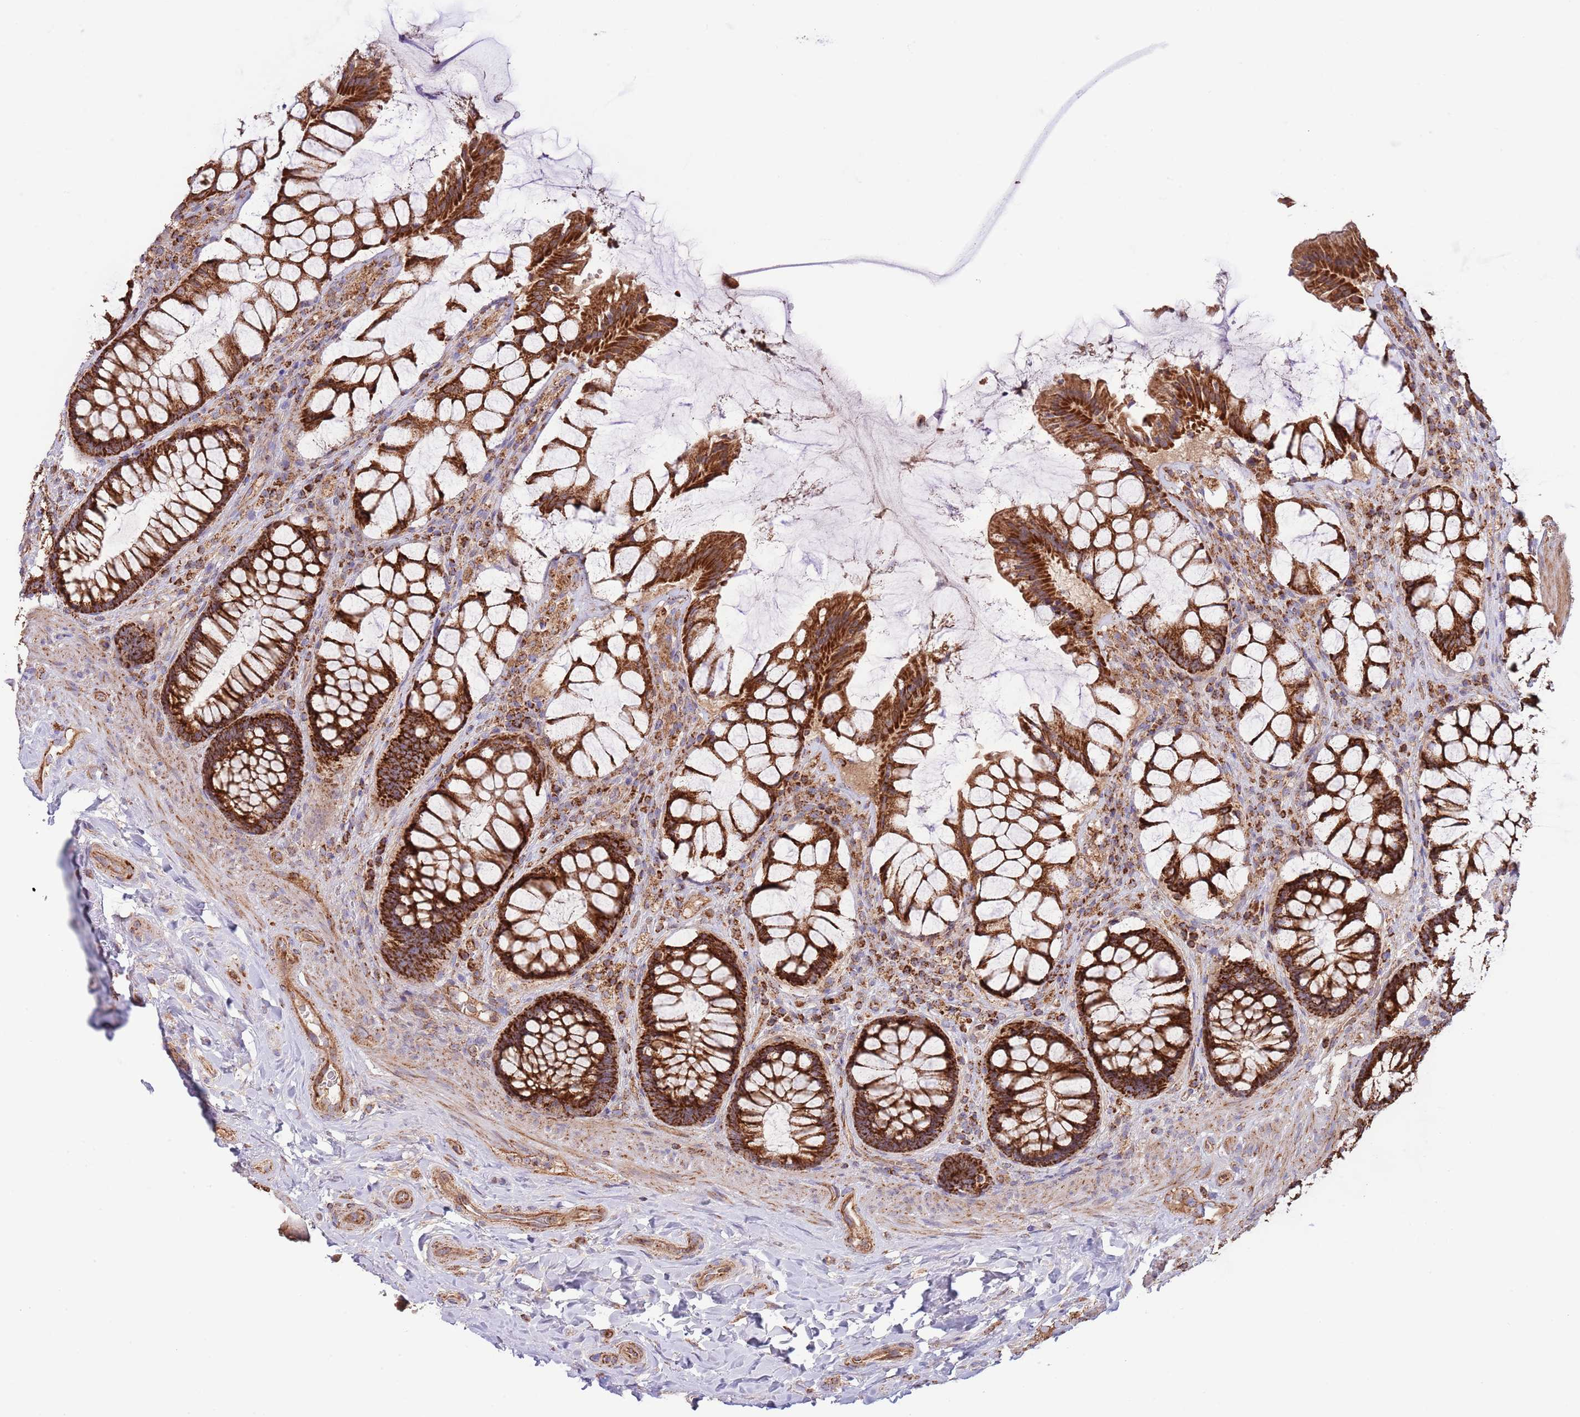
{"staining": {"intensity": "strong", "quantity": ">75%", "location": "cytoplasmic/membranous"}, "tissue": "rectum", "cell_type": "Glandular cells", "image_type": "normal", "snomed": [{"axis": "morphology", "description": "Normal tissue, NOS"}, {"axis": "topography", "description": "Rectum"}], "caption": "Glandular cells reveal strong cytoplasmic/membranous staining in approximately >75% of cells in unremarkable rectum.", "gene": "DNAJA3", "patient": {"sex": "female", "age": 58}}